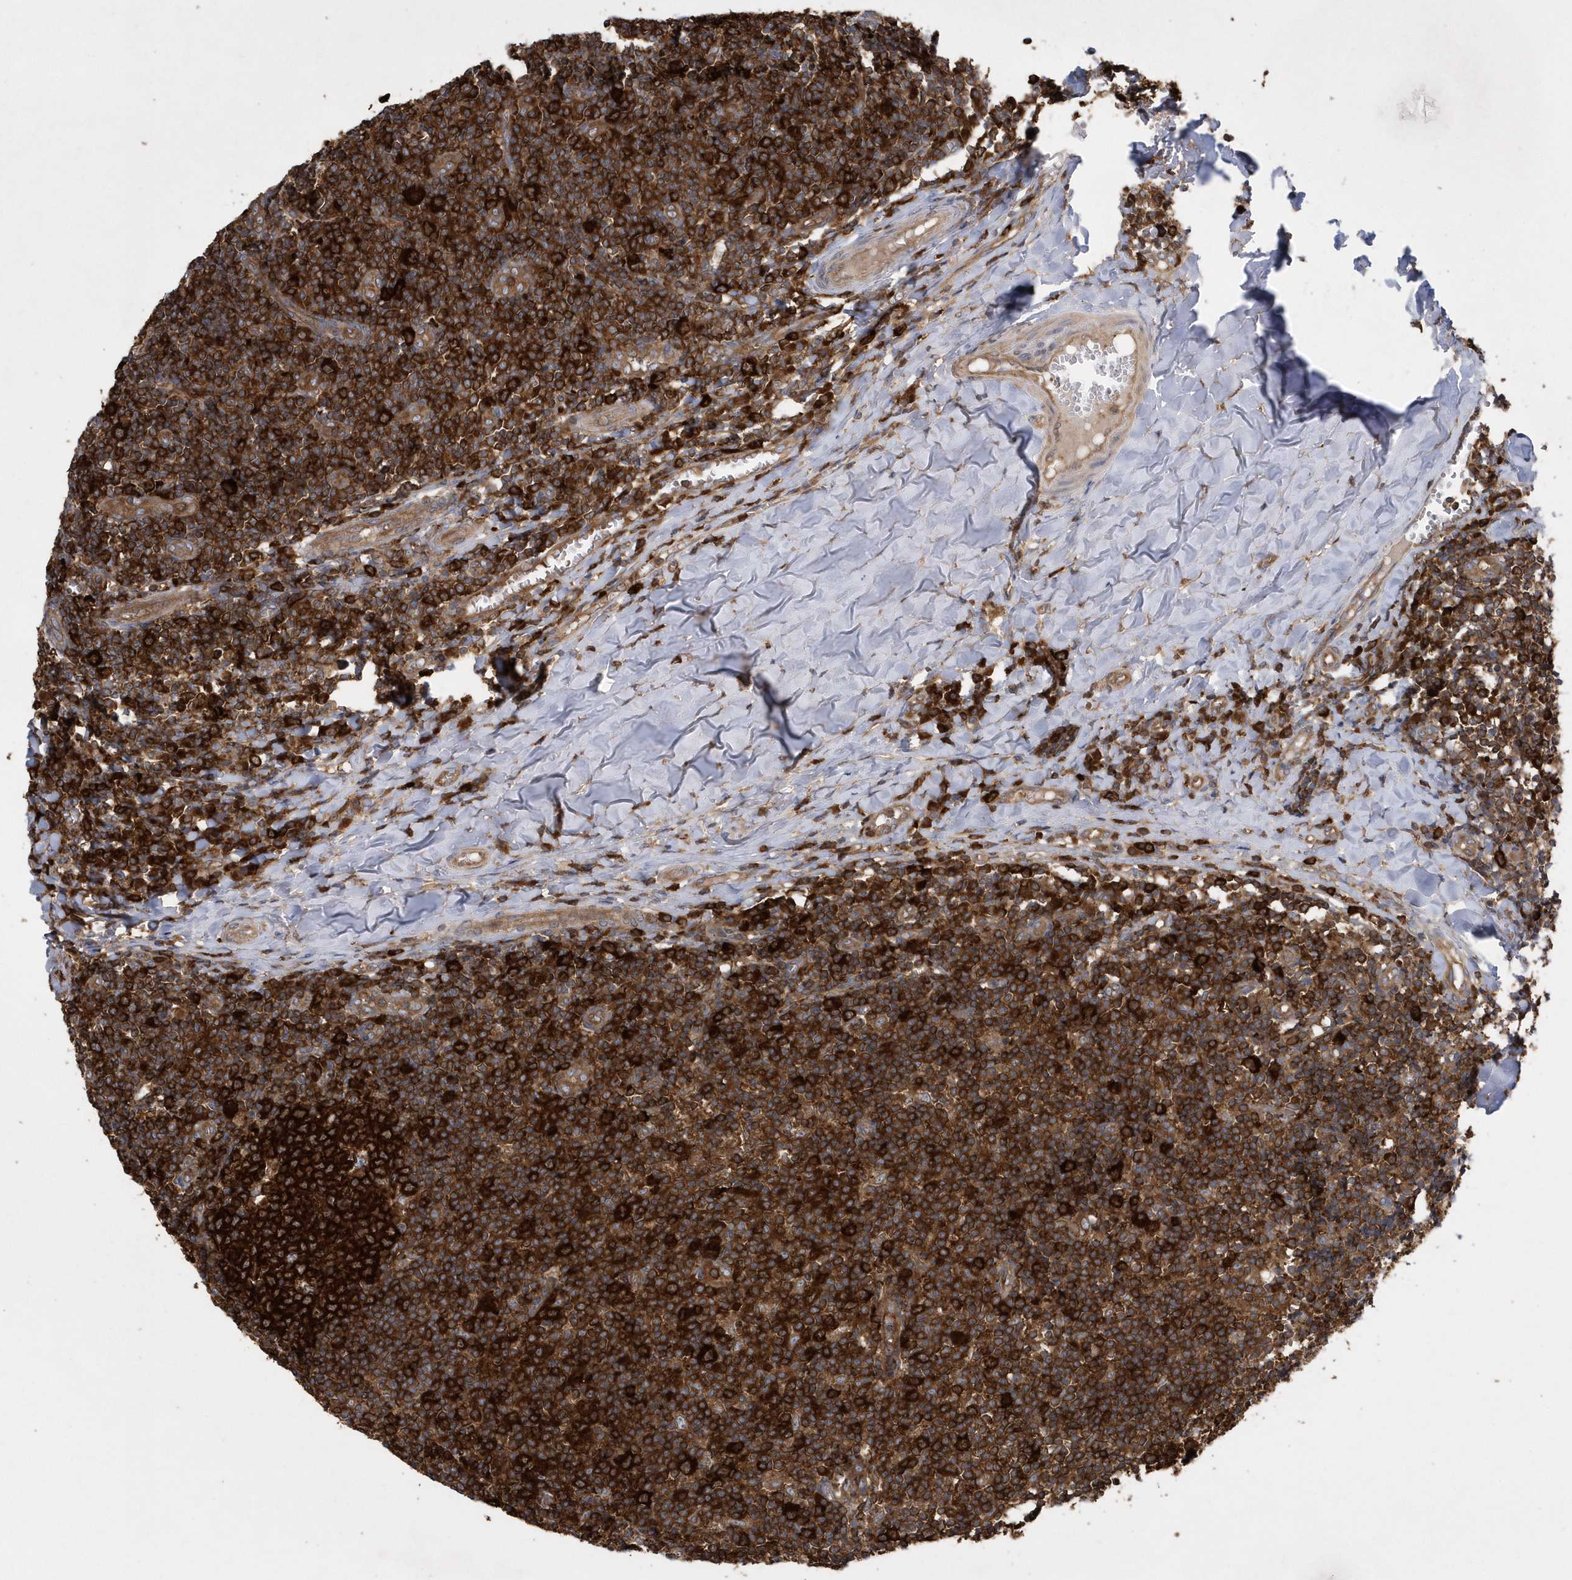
{"staining": {"intensity": "strong", "quantity": ">75%", "location": "cytoplasmic/membranous"}, "tissue": "tonsil", "cell_type": "Germinal center cells", "image_type": "normal", "snomed": [{"axis": "morphology", "description": "Normal tissue, NOS"}, {"axis": "topography", "description": "Tonsil"}], "caption": "Germinal center cells exhibit strong cytoplasmic/membranous positivity in about >75% of cells in unremarkable tonsil.", "gene": "PAICS", "patient": {"sex": "female", "age": 19}}